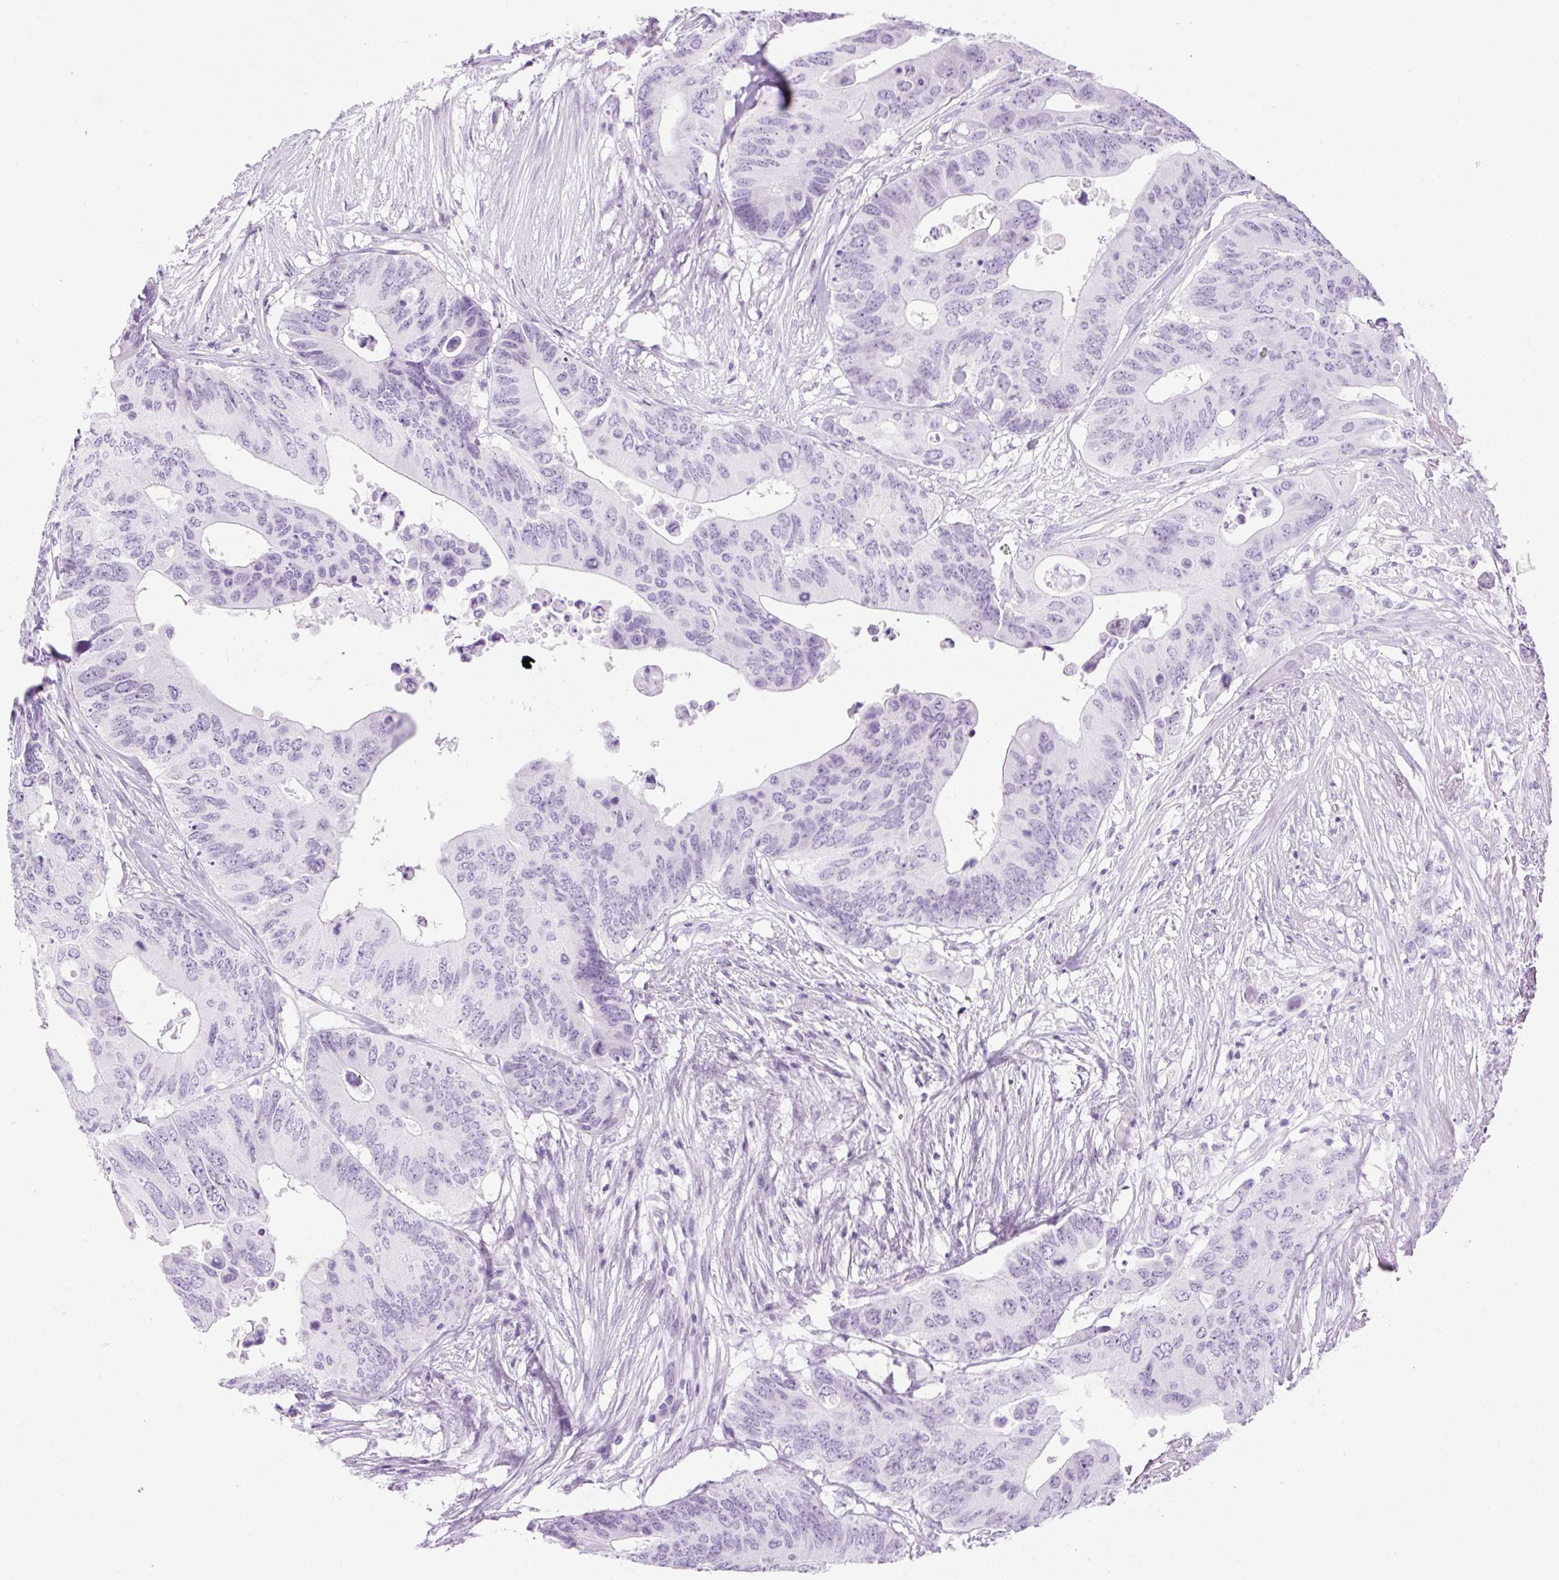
{"staining": {"intensity": "negative", "quantity": "none", "location": "none"}, "tissue": "colorectal cancer", "cell_type": "Tumor cells", "image_type": "cancer", "snomed": [{"axis": "morphology", "description": "Adenocarcinoma, NOS"}, {"axis": "topography", "description": "Colon"}], "caption": "Colorectal cancer was stained to show a protein in brown. There is no significant positivity in tumor cells.", "gene": "SPRR4", "patient": {"sex": "male", "age": 71}}